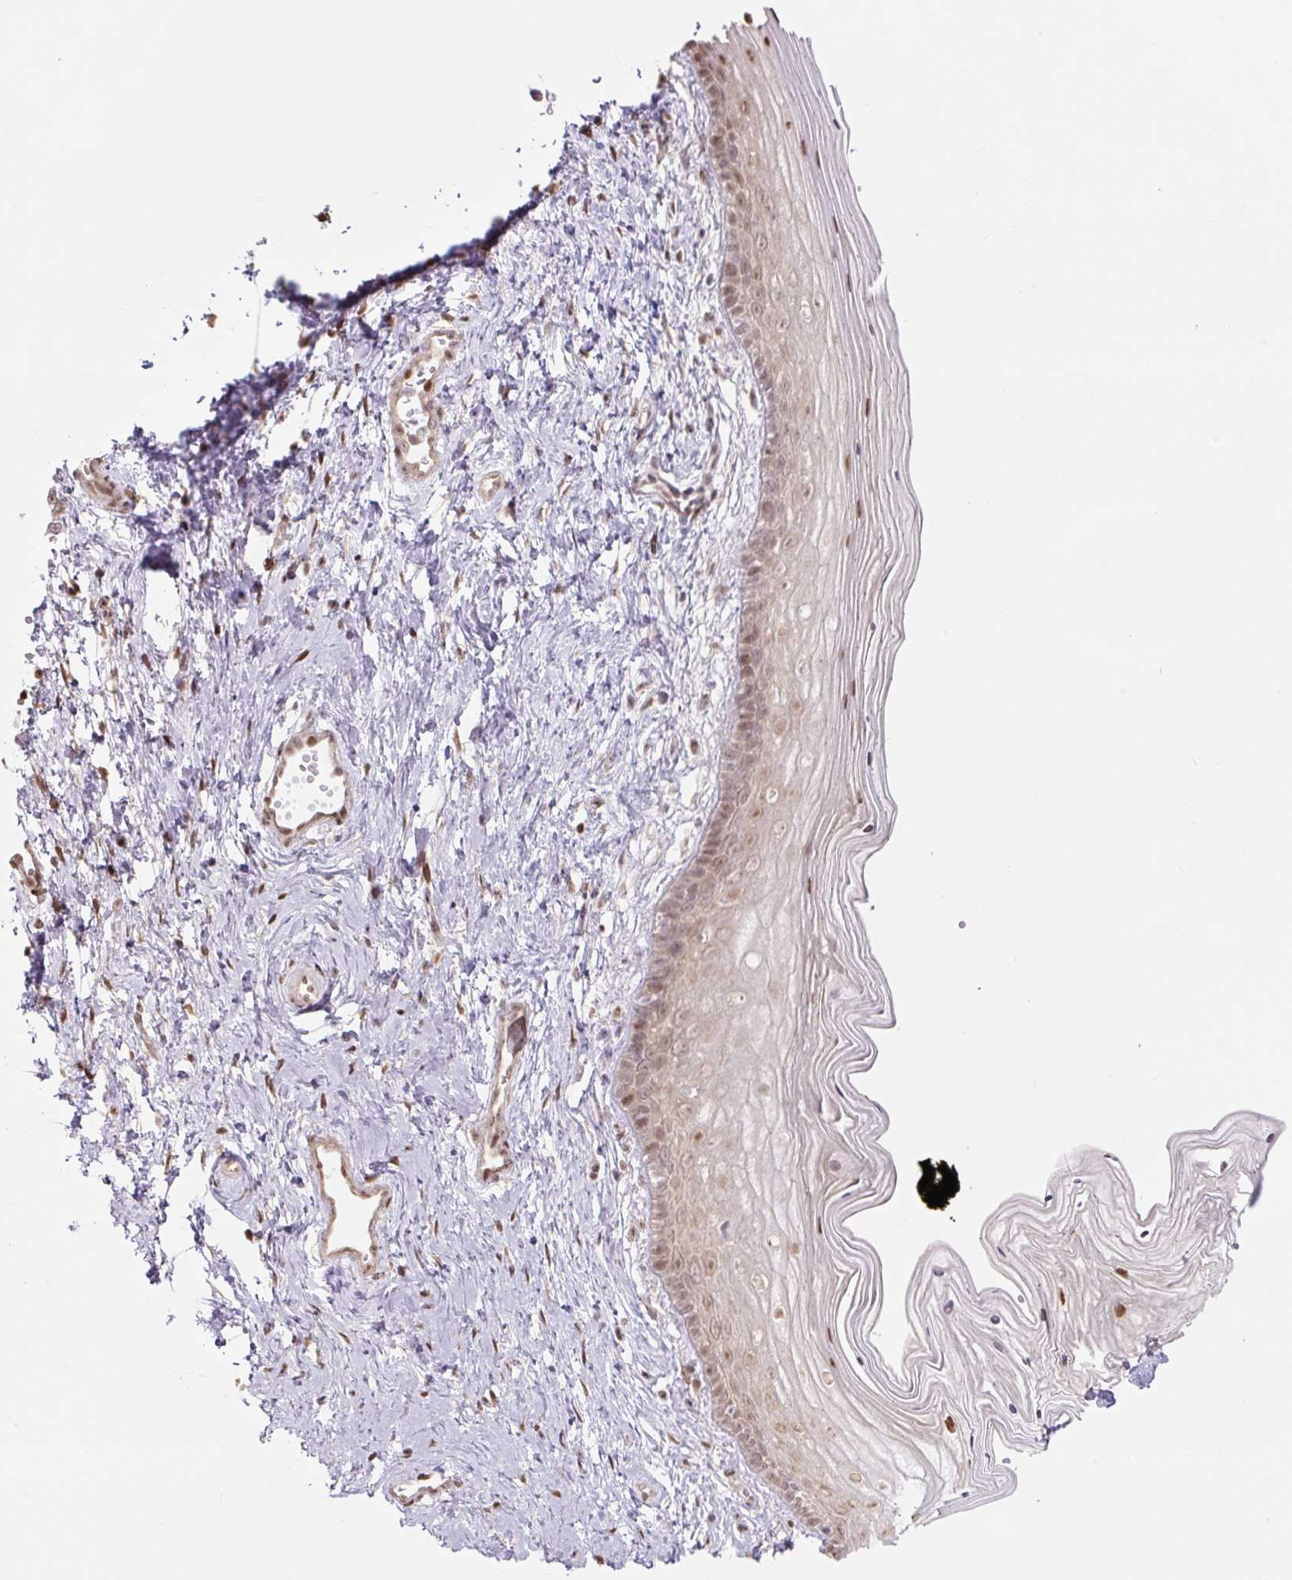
{"staining": {"intensity": "weak", "quantity": "25%-75%", "location": "nuclear"}, "tissue": "vagina", "cell_type": "Squamous epithelial cells", "image_type": "normal", "snomed": [{"axis": "morphology", "description": "Normal tissue, NOS"}, {"axis": "topography", "description": "Vagina"}], "caption": "Normal vagina was stained to show a protein in brown. There is low levels of weak nuclear positivity in about 25%-75% of squamous epithelial cells. (DAB (3,3'-diaminobenzidine) IHC, brown staining for protein, blue staining for nuclei).", "gene": "TCFL5", "patient": {"sex": "female", "age": 38}}